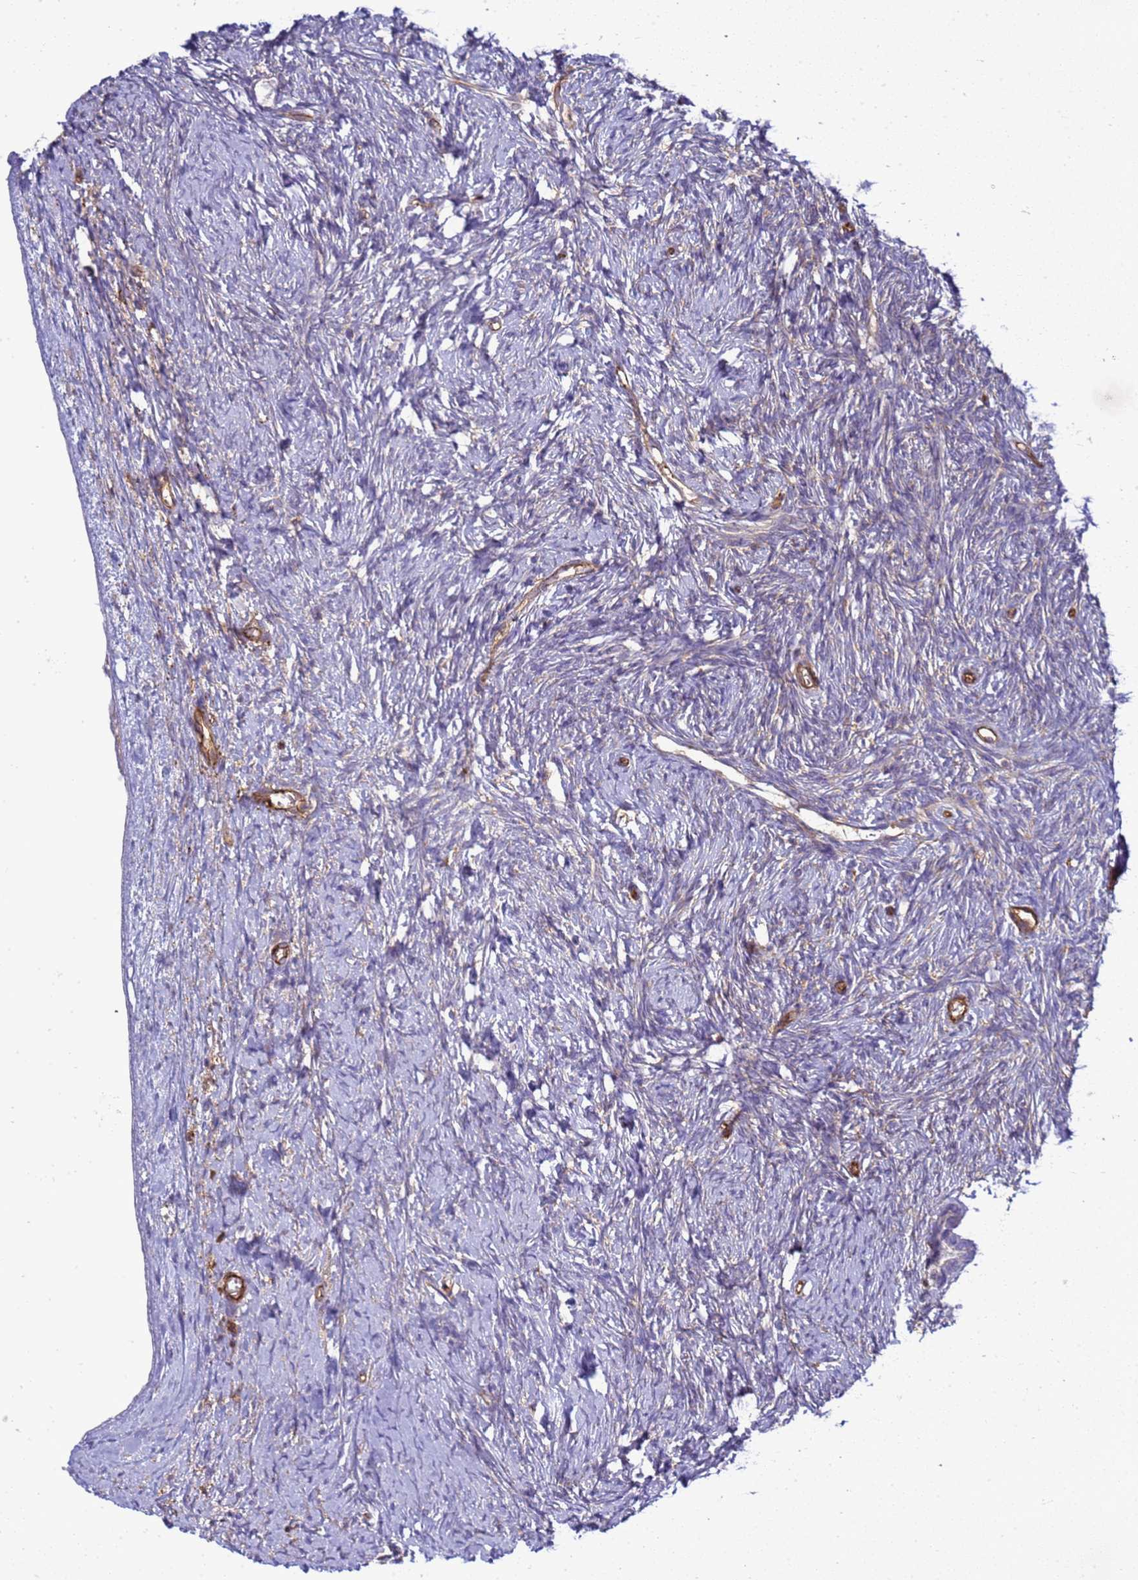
{"staining": {"intensity": "weak", "quantity": ">75%", "location": "cytoplasmic/membranous"}, "tissue": "ovary", "cell_type": "Follicle cells", "image_type": "normal", "snomed": [{"axis": "morphology", "description": "Normal tissue, NOS"}, {"axis": "morphology", "description": "Developmental malformation"}, {"axis": "topography", "description": "Ovary"}], "caption": "The micrograph shows a brown stain indicating the presence of a protein in the cytoplasmic/membranous of follicle cells in ovary. (Stains: DAB (3,3'-diaminobenzidine) in brown, nuclei in blue, Microscopy: brightfield microscopy at high magnification).", "gene": "ZBTB8OS", "patient": {"sex": "female", "age": 39}}